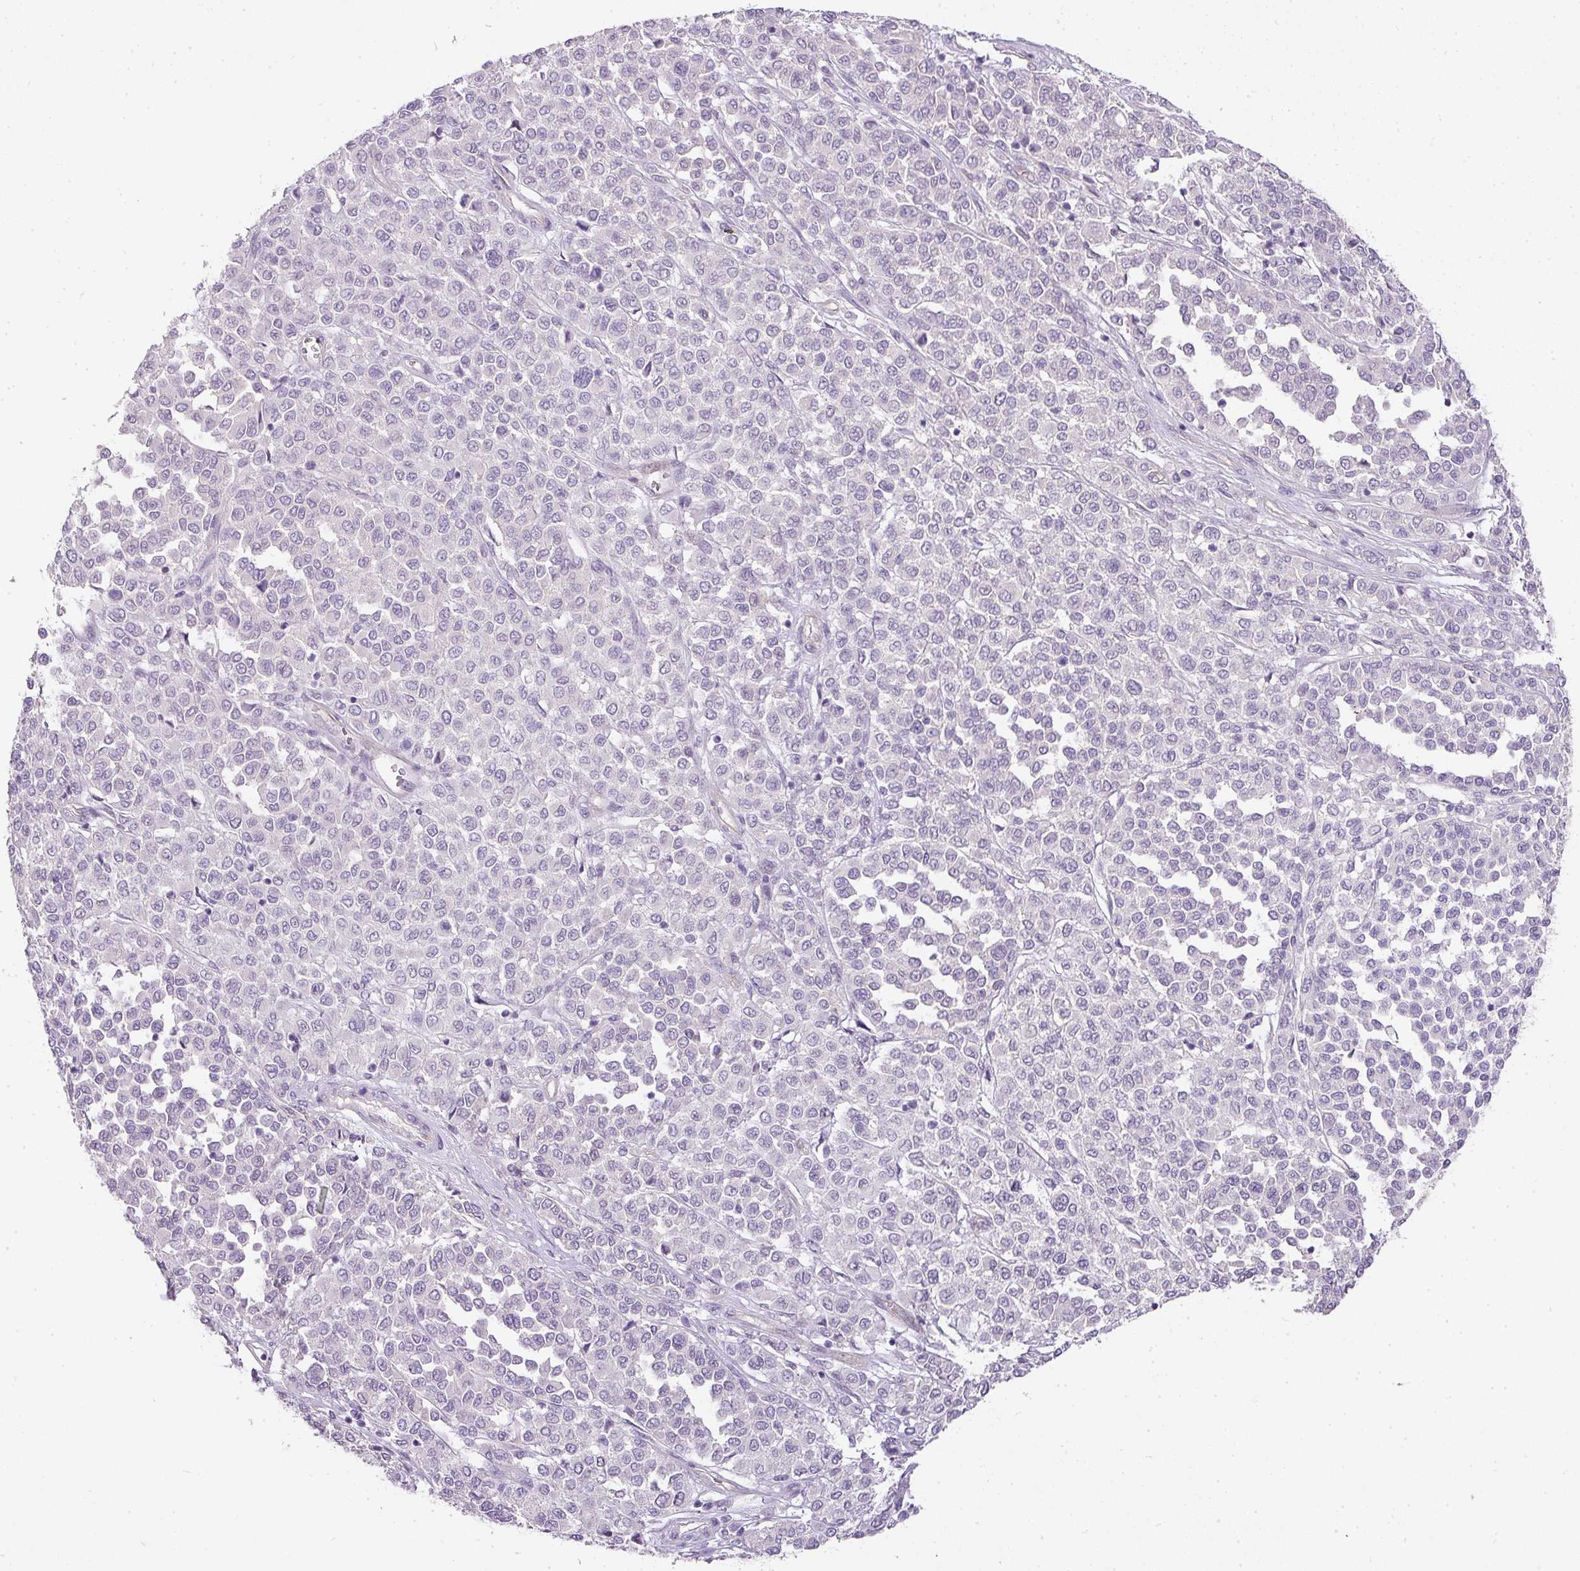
{"staining": {"intensity": "negative", "quantity": "none", "location": "none"}, "tissue": "melanoma", "cell_type": "Tumor cells", "image_type": "cancer", "snomed": [{"axis": "morphology", "description": "Malignant melanoma, Metastatic site"}, {"axis": "topography", "description": "Pancreas"}], "caption": "The micrograph demonstrates no staining of tumor cells in melanoma.", "gene": "RAX2", "patient": {"sex": "female", "age": 30}}